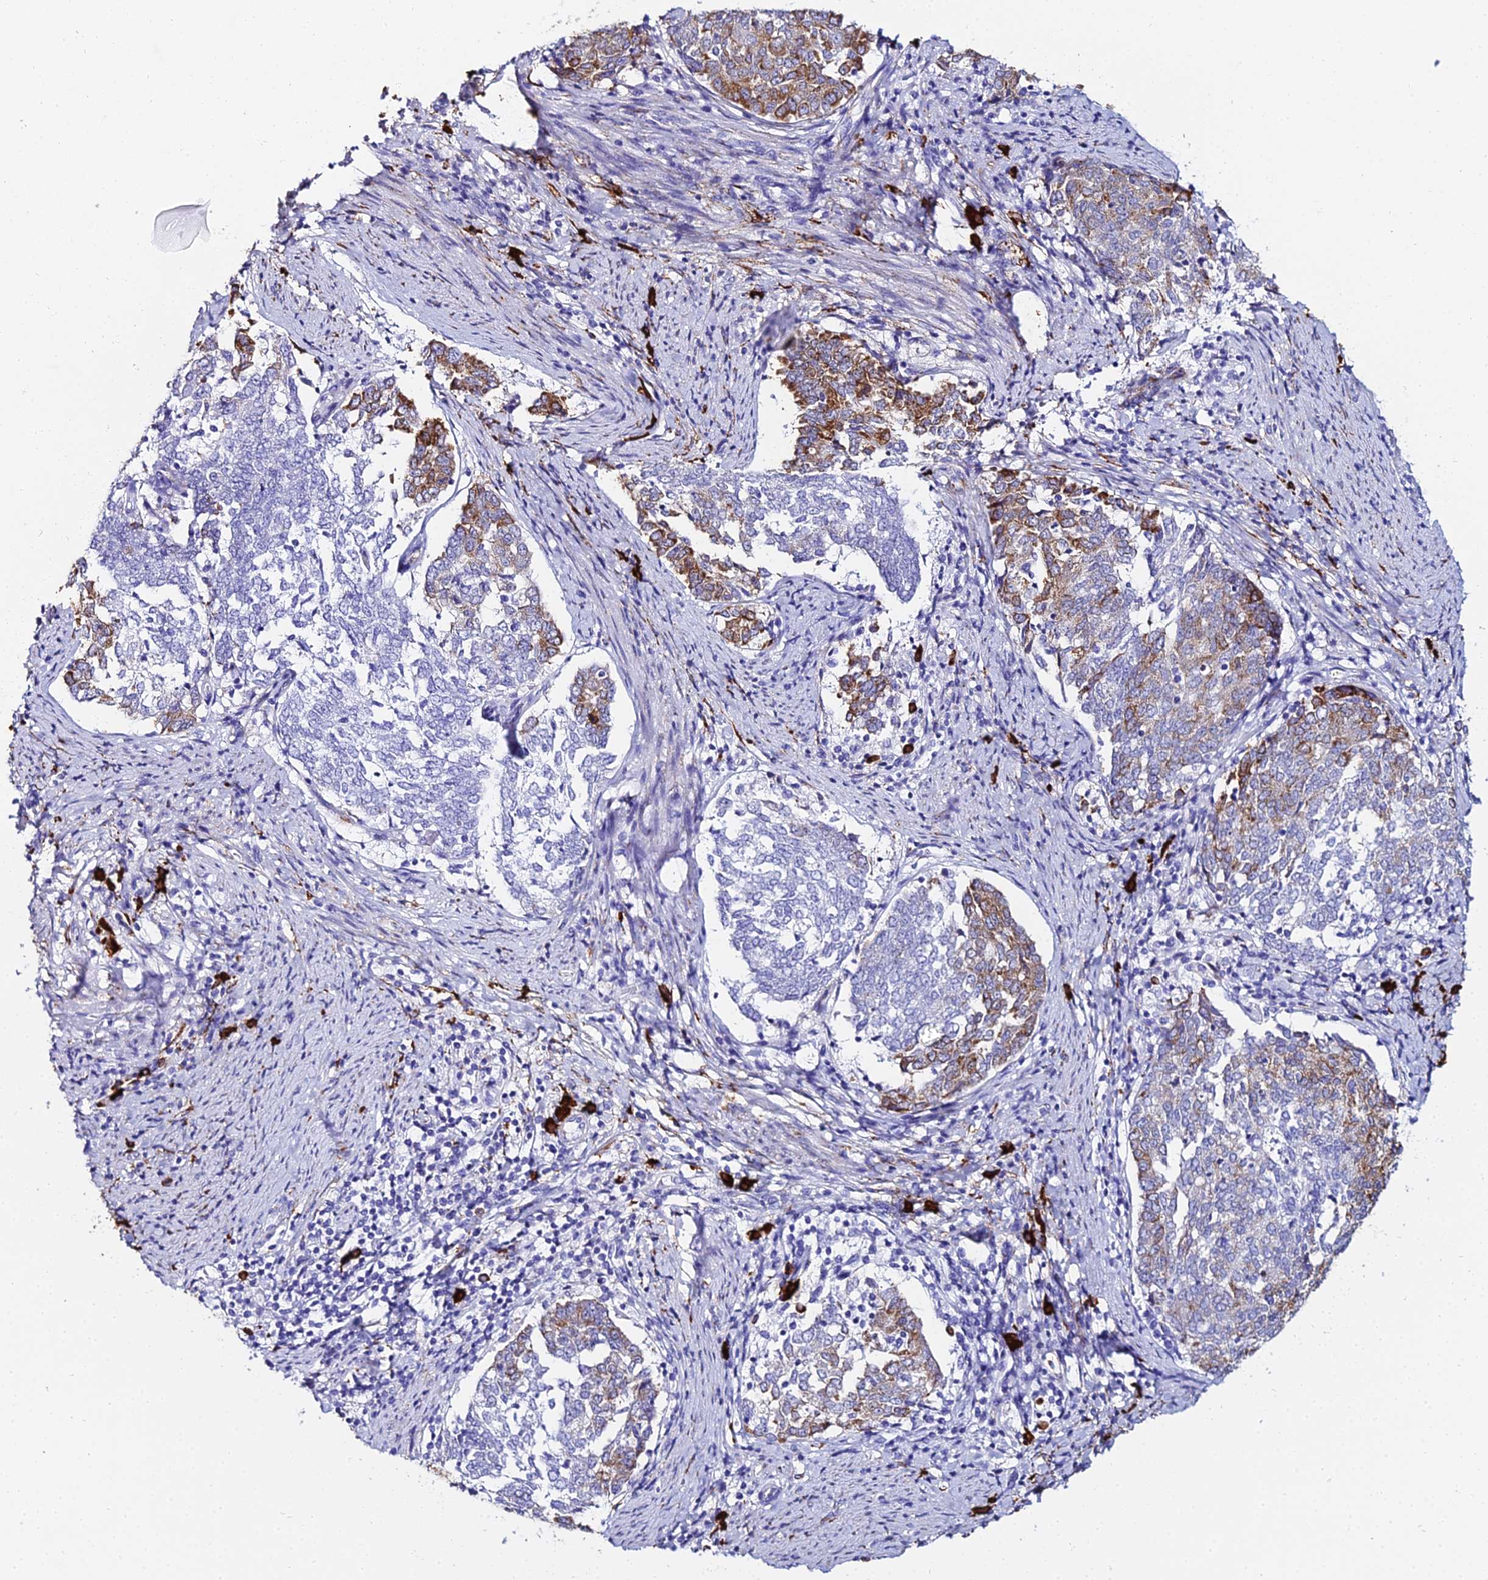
{"staining": {"intensity": "moderate", "quantity": "25%-75%", "location": "cytoplasmic/membranous"}, "tissue": "endometrial cancer", "cell_type": "Tumor cells", "image_type": "cancer", "snomed": [{"axis": "morphology", "description": "Adenocarcinoma, NOS"}, {"axis": "topography", "description": "Endometrium"}], "caption": "Human endometrial cancer stained with a protein marker reveals moderate staining in tumor cells.", "gene": "TXNDC5", "patient": {"sex": "female", "age": 80}}